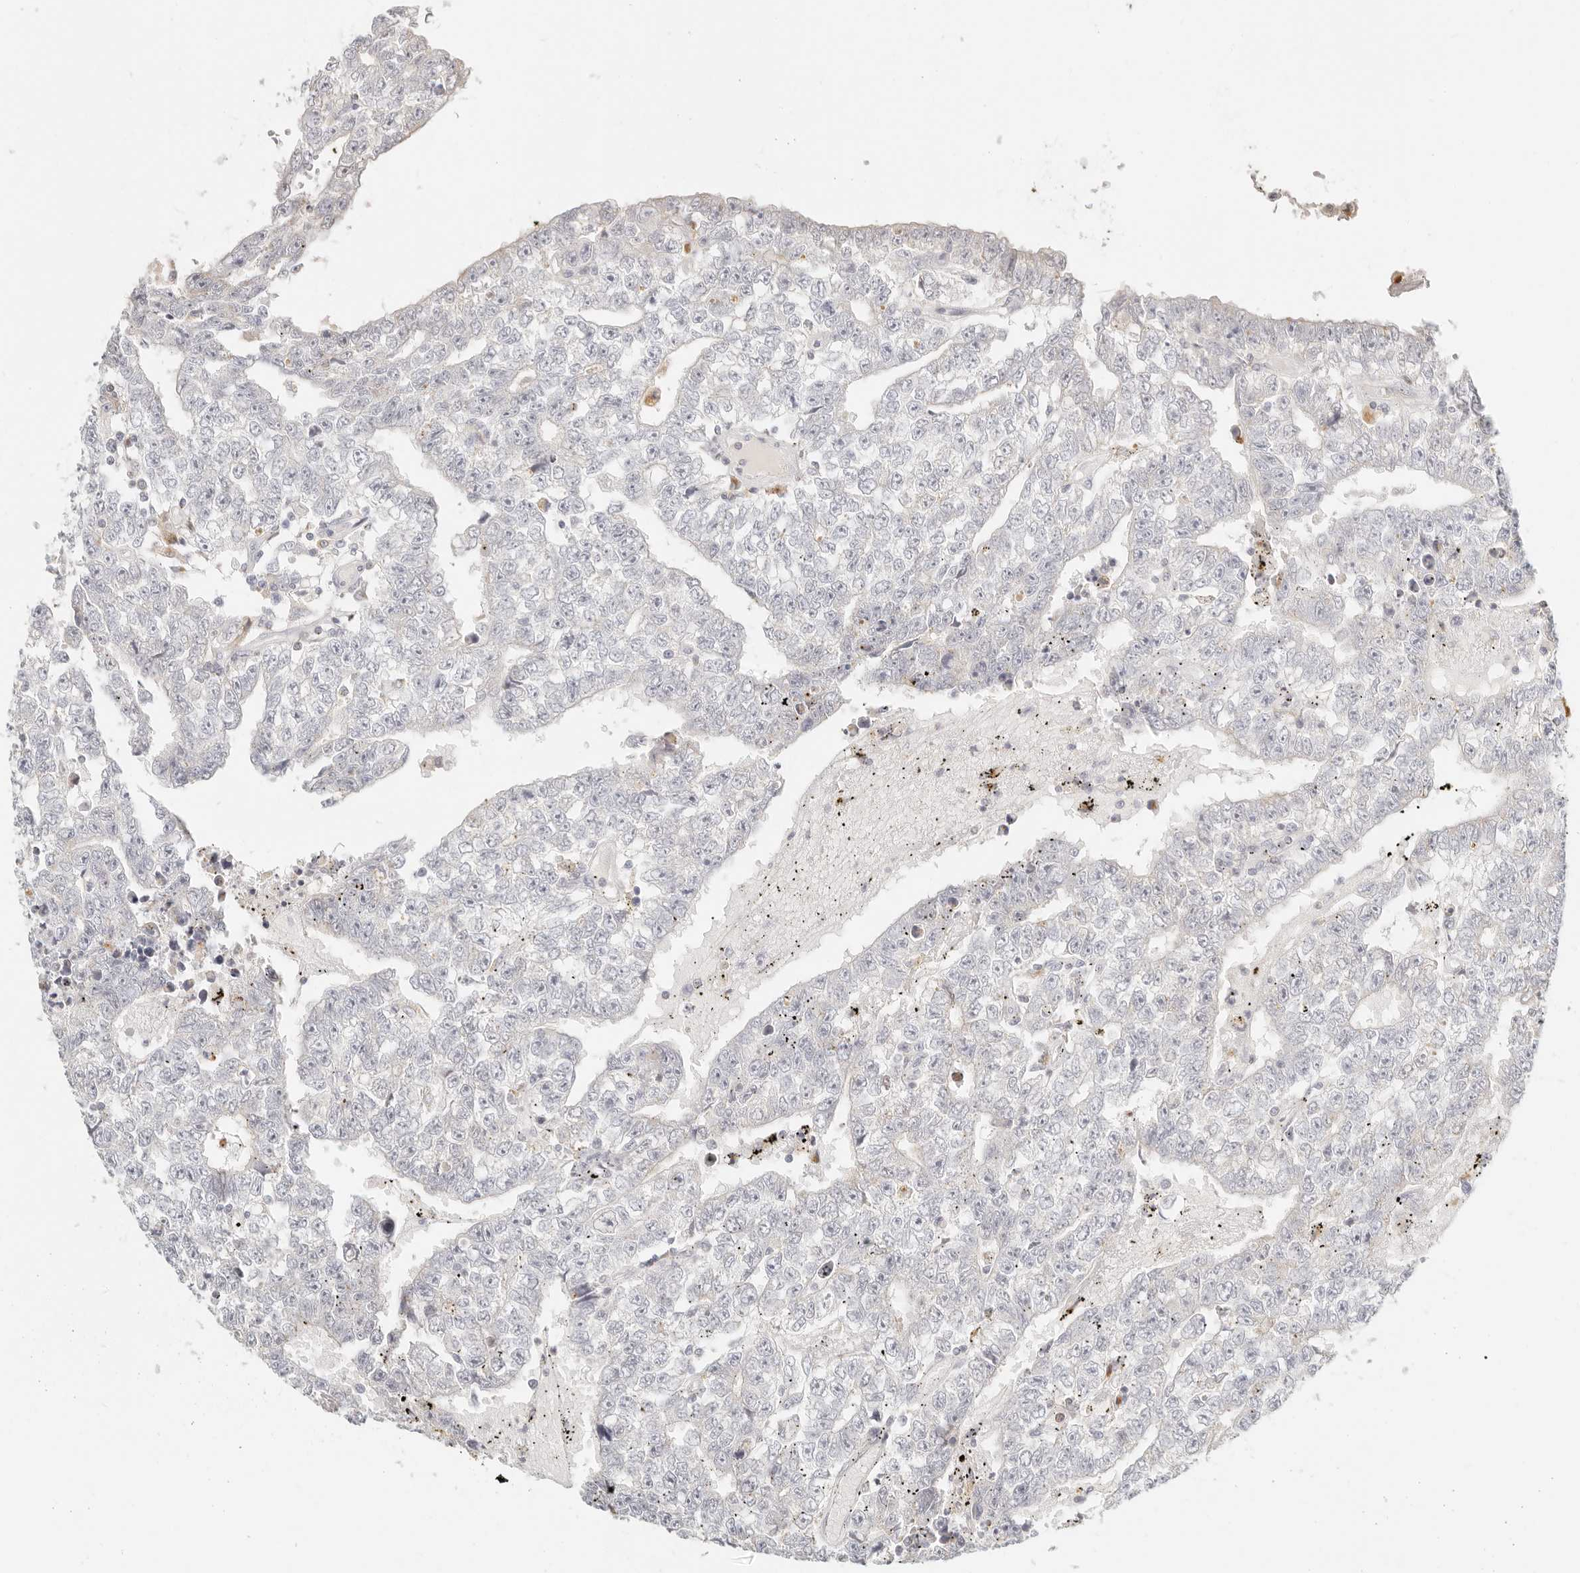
{"staining": {"intensity": "negative", "quantity": "none", "location": "none"}, "tissue": "testis cancer", "cell_type": "Tumor cells", "image_type": "cancer", "snomed": [{"axis": "morphology", "description": "Carcinoma, Embryonal, NOS"}, {"axis": "topography", "description": "Testis"}], "caption": "Immunohistochemical staining of human testis cancer shows no significant positivity in tumor cells. Nuclei are stained in blue.", "gene": "RNASET2", "patient": {"sex": "male", "age": 25}}